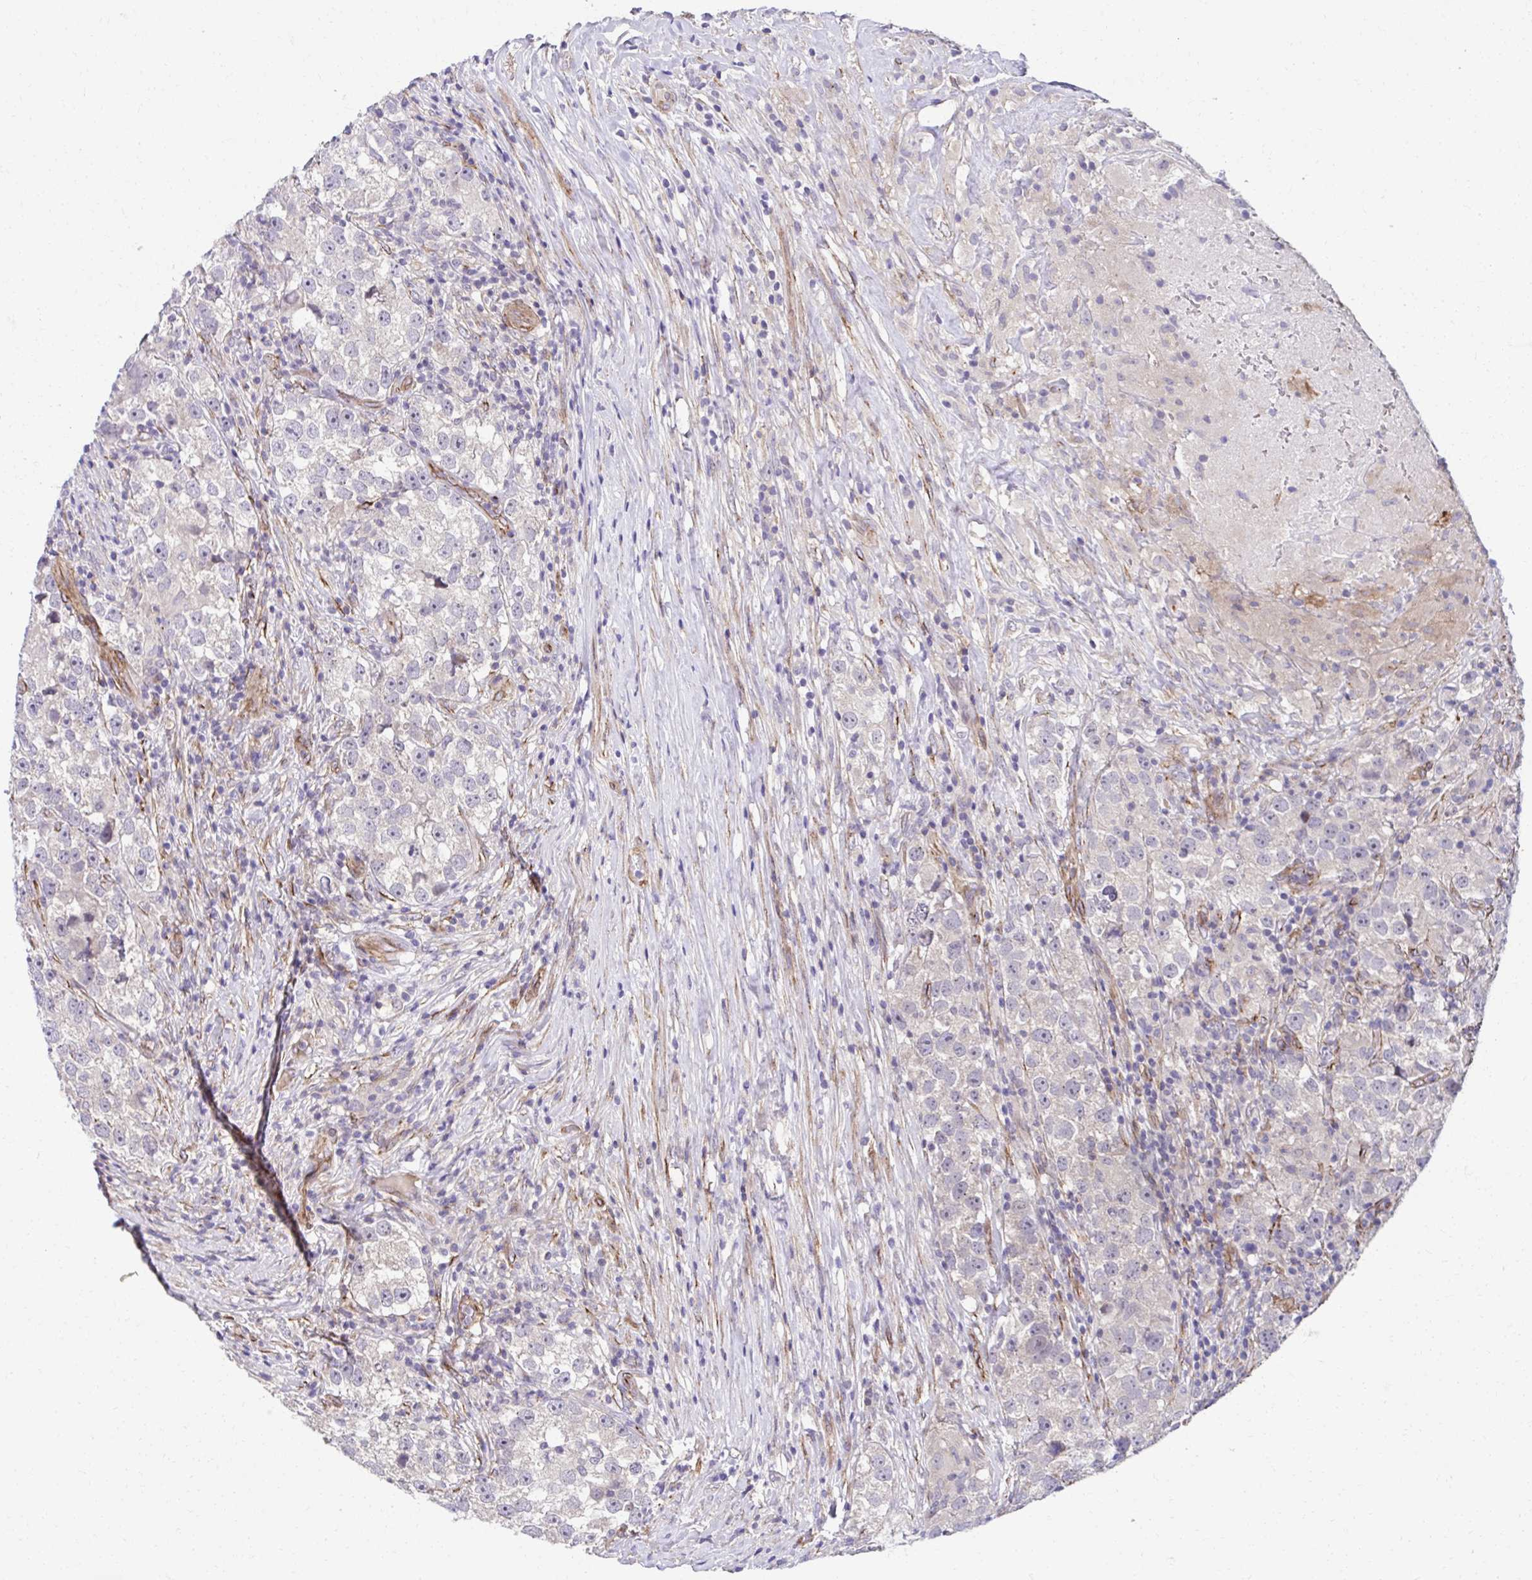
{"staining": {"intensity": "negative", "quantity": "none", "location": "none"}, "tissue": "testis cancer", "cell_type": "Tumor cells", "image_type": "cancer", "snomed": [{"axis": "morphology", "description": "Seminoma, NOS"}, {"axis": "topography", "description": "Testis"}], "caption": "DAB immunohistochemical staining of testis cancer displays no significant expression in tumor cells. (DAB (3,3'-diaminobenzidine) immunohistochemistry, high magnification).", "gene": "TRIM52", "patient": {"sex": "male", "age": 46}}